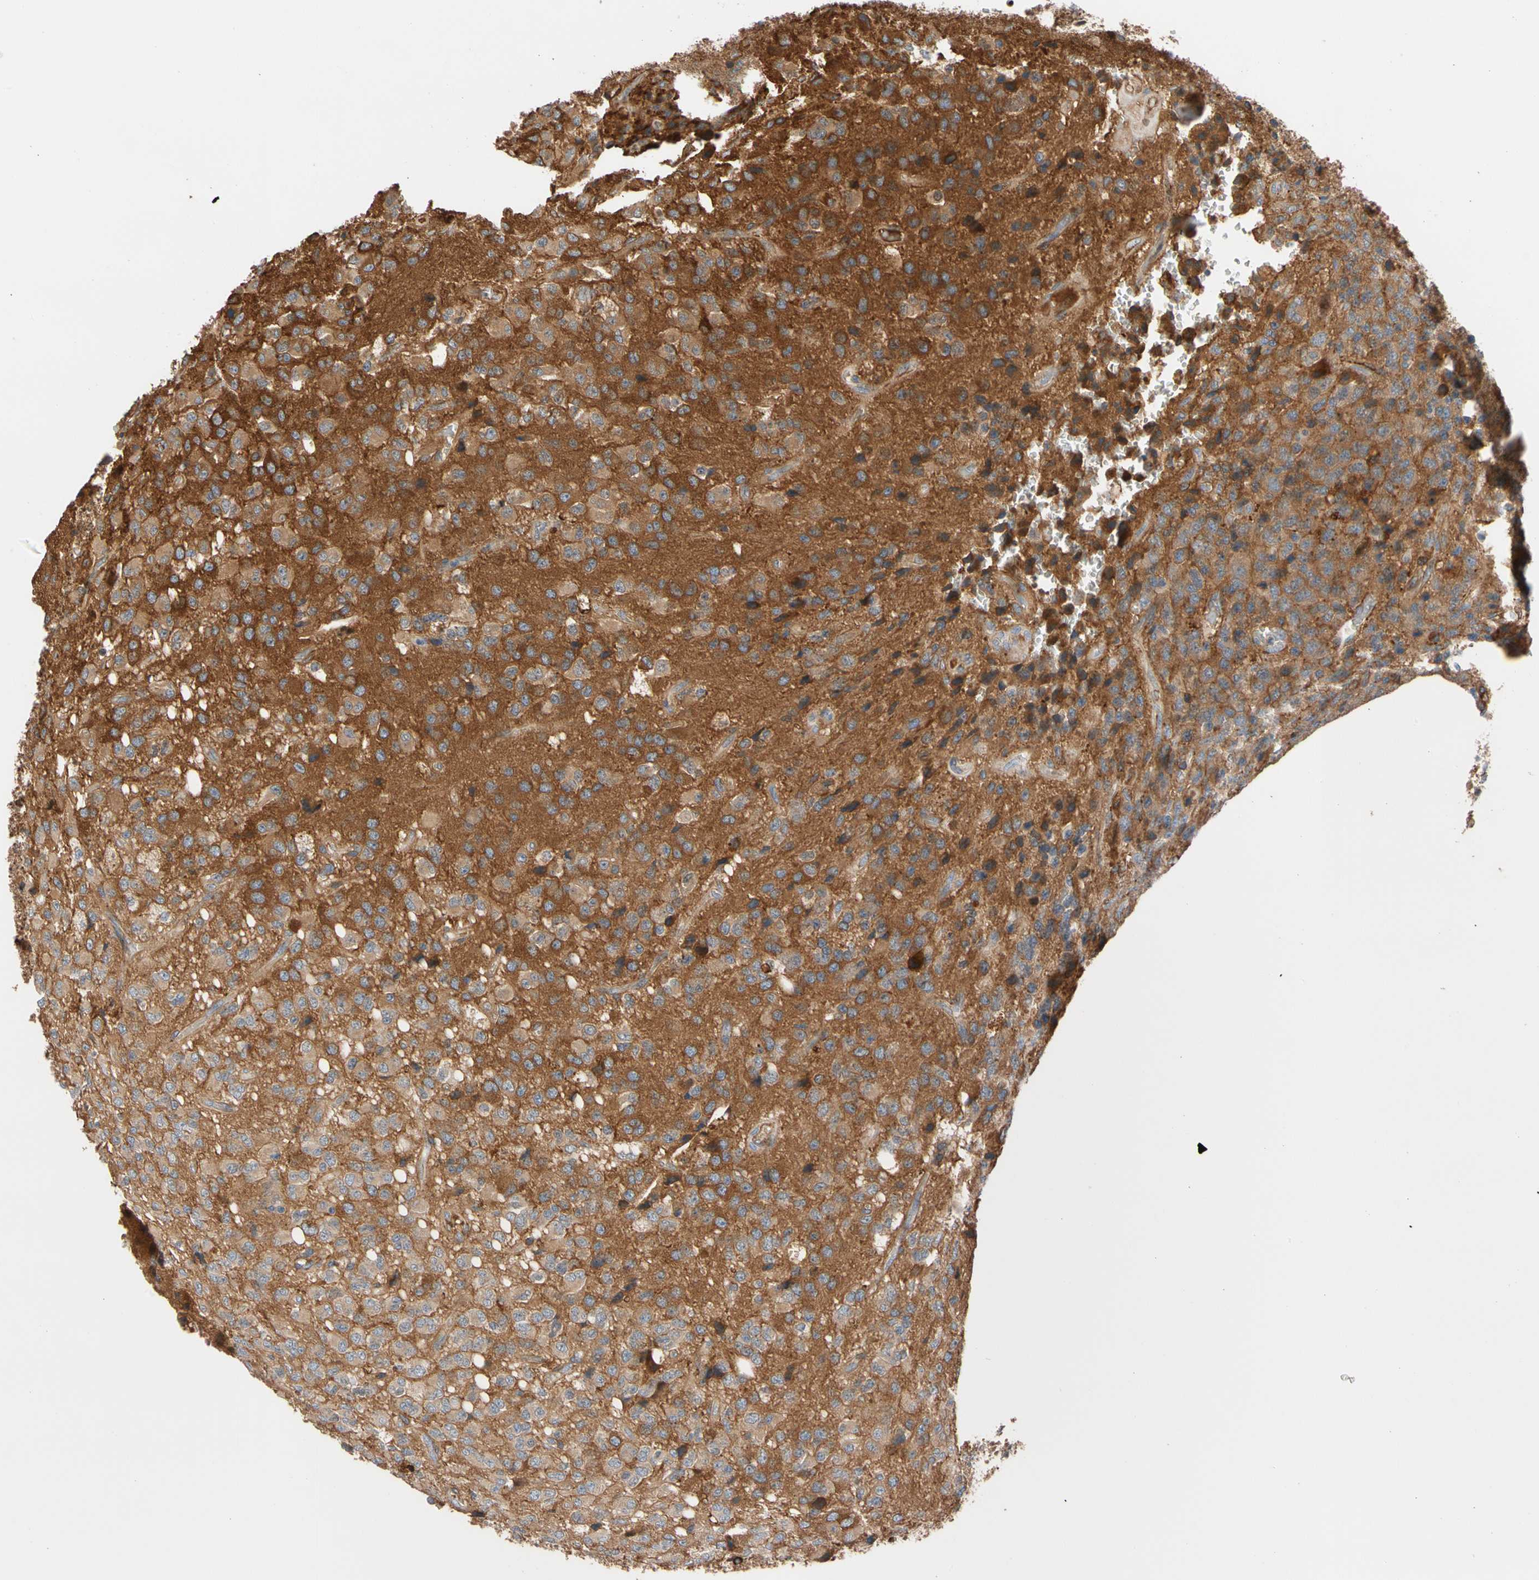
{"staining": {"intensity": "moderate", "quantity": ">75%", "location": "cytoplasmic/membranous"}, "tissue": "glioma", "cell_type": "Tumor cells", "image_type": "cancer", "snomed": [{"axis": "morphology", "description": "Glioma, malignant, High grade"}, {"axis": "topography", "description": "pancreas cauda"}], "caption": "A brown stain labels moderate cytoplasmic/membranous positivity of a protein in glioma tumor cells. The protein of interest is stained brown, and the nuclei are stained in blue (DAB (3,3'-diaminobenzidine) IHC with brightfield microscopy, high magnification).", "gene": "ENTREP3", "patient": {"sex": "male", "age": 60}}